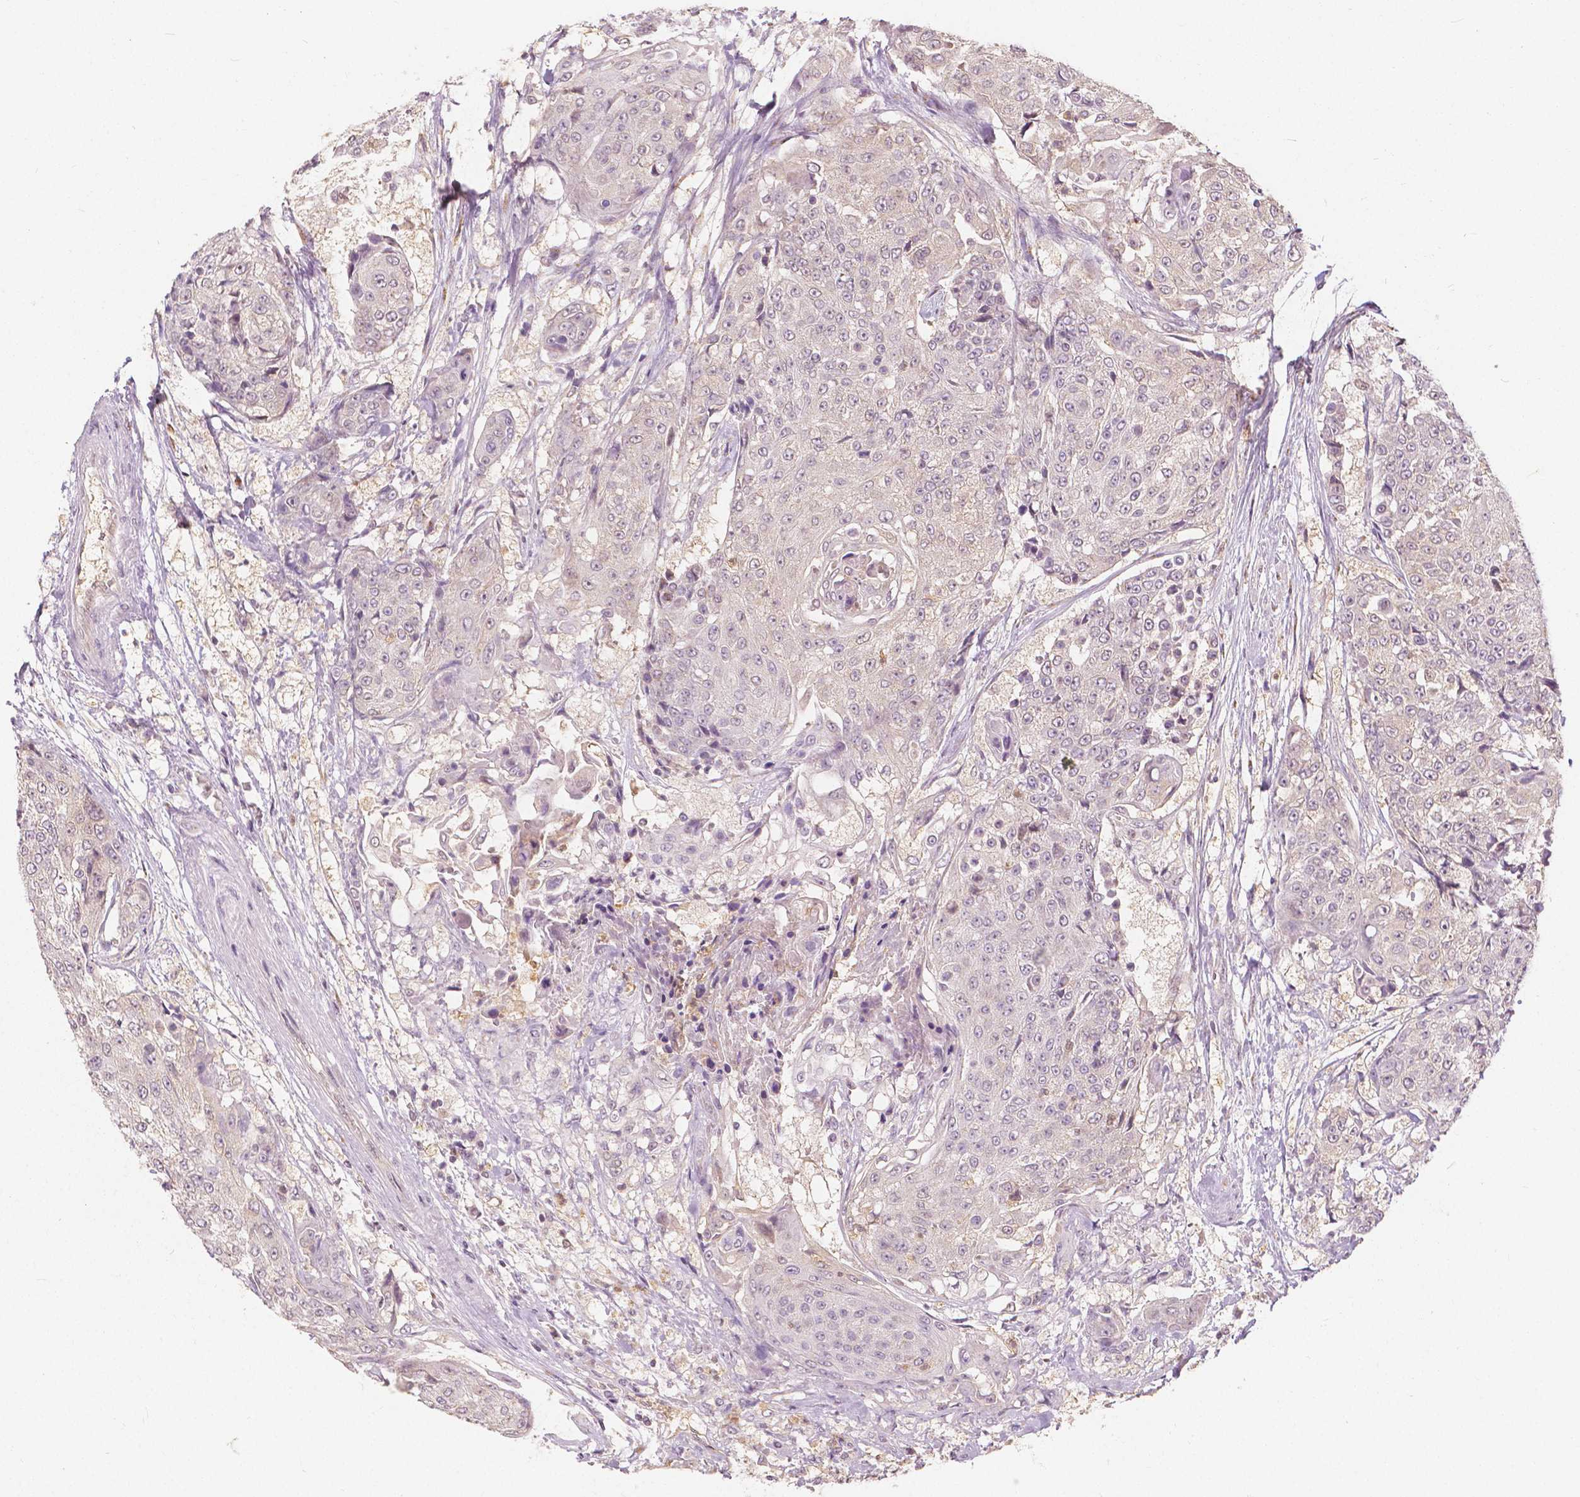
{"staining": {"intensity": "negative", "quantity": "none", "location": "none"}, "tissue": "urothelial cancer", "cell_type": "Tumor cells", "image_type": "cancer", "snomed": [{"axis": "morphology", "description": "Urothelial carcinoma, High grade"}, {"axis": "topography", "description": "Urinary bladder"}], "caption": "Urothelial carcinoma (high-grade) was stained to show a protein in brown. There is no significant positivity in tumor cells. Brightfield microscopy of IHC stained with DAB (3,3'-diaminobenzidine) (brown) and hematoxylin (blue), captured at high magnification.", "gene": "NAPRT", "patient": {"sex": "female", "age": 63}}